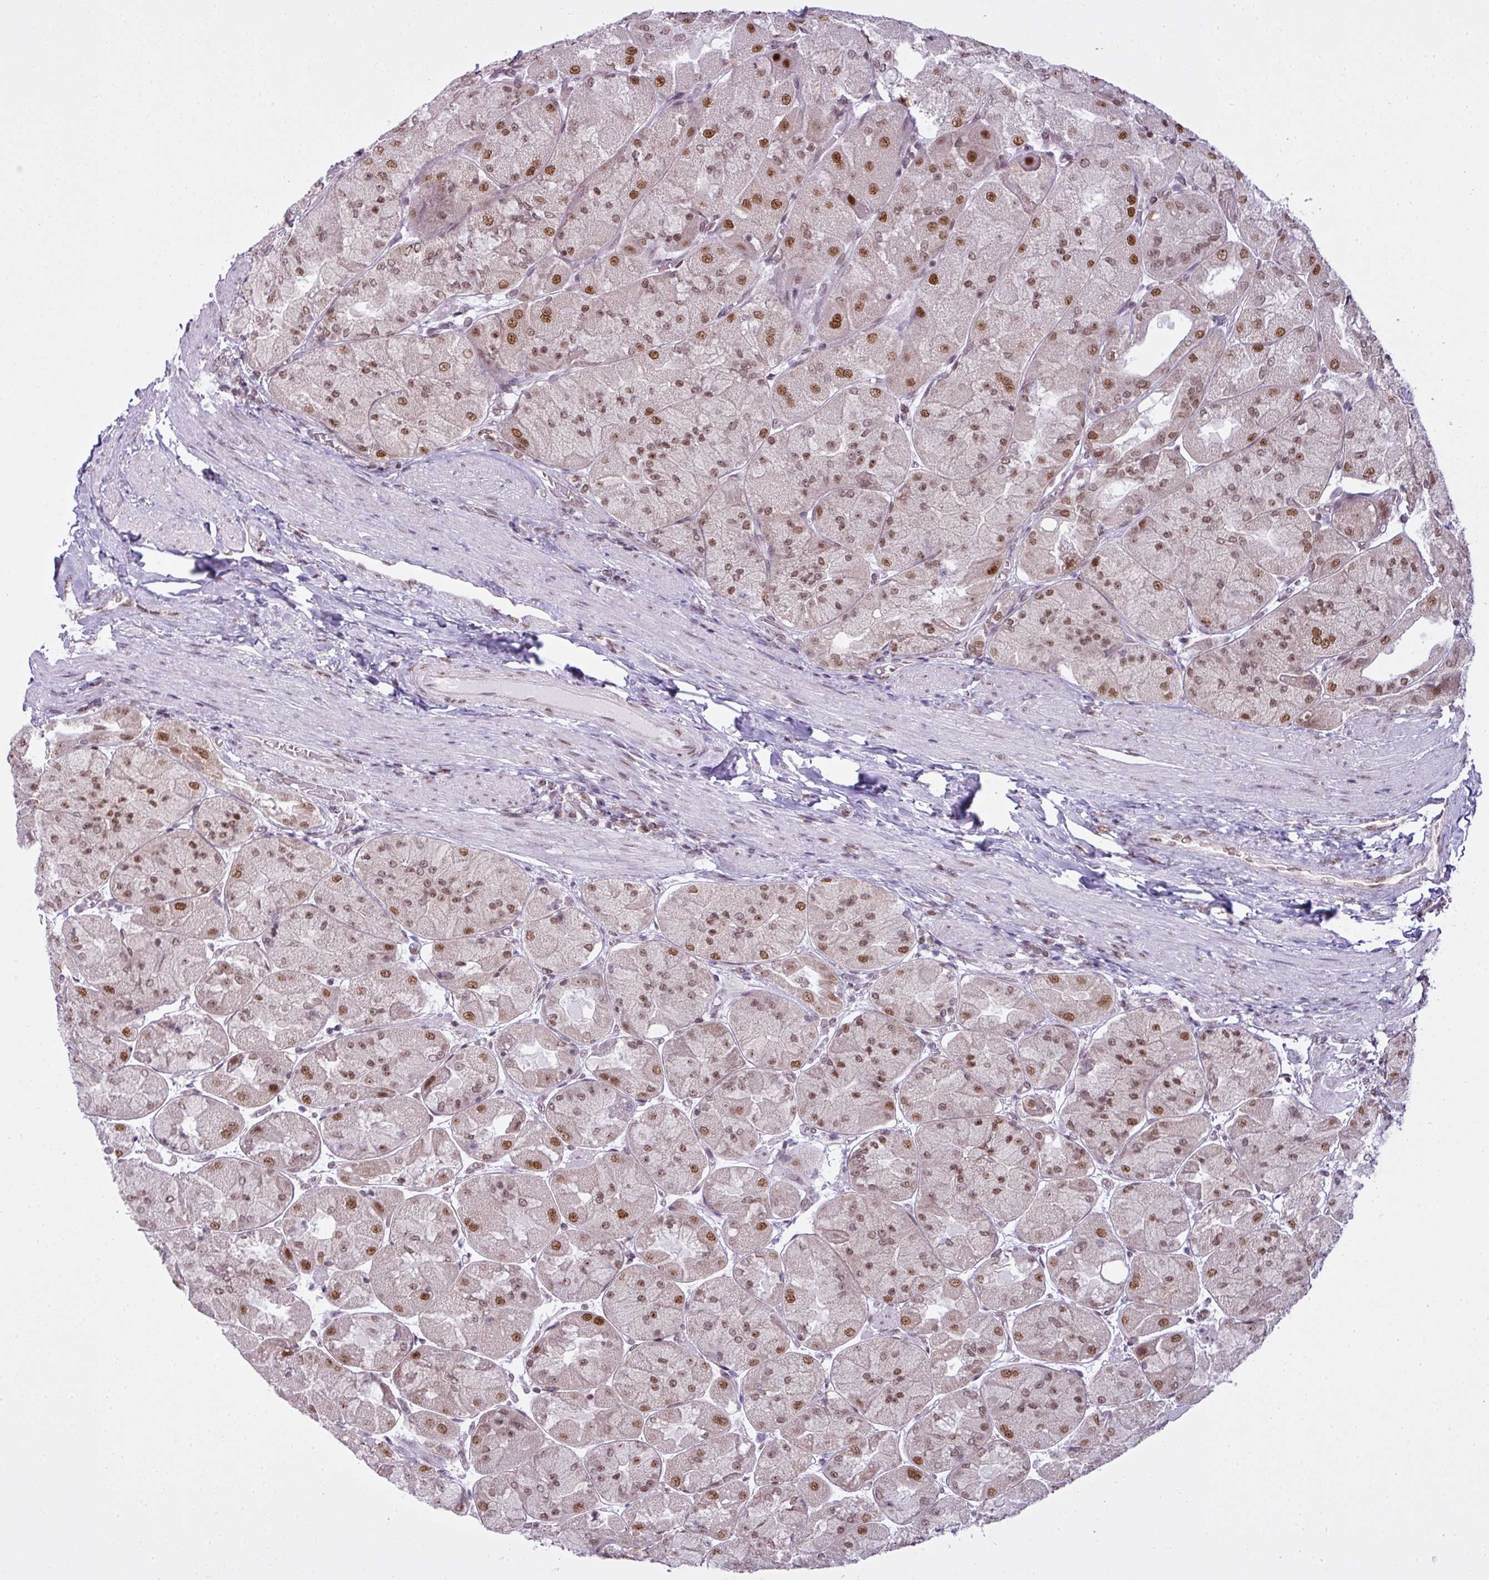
{"staining": {"intensity": "moderate", "quantity": ">75%", "location": "nuclear"}, "tissue": "stomach", "cell_type": "Glandular cells", "image_type": "normal", "snomed": [{"axis": "morphology", "description": "Normal tissue, NOS"}, {"axis": "topography", "description": "Stomach"}], "caption": "The micrograph shows staining of unremarkable stomach, revealing moderate nuclear protein expression (brown color) within glandular cells. (Brightfield microscopy of DAB IHC at high magnification).", "gene": "ARL6IP4", "patient": {"sex": "female", "age": 61}}